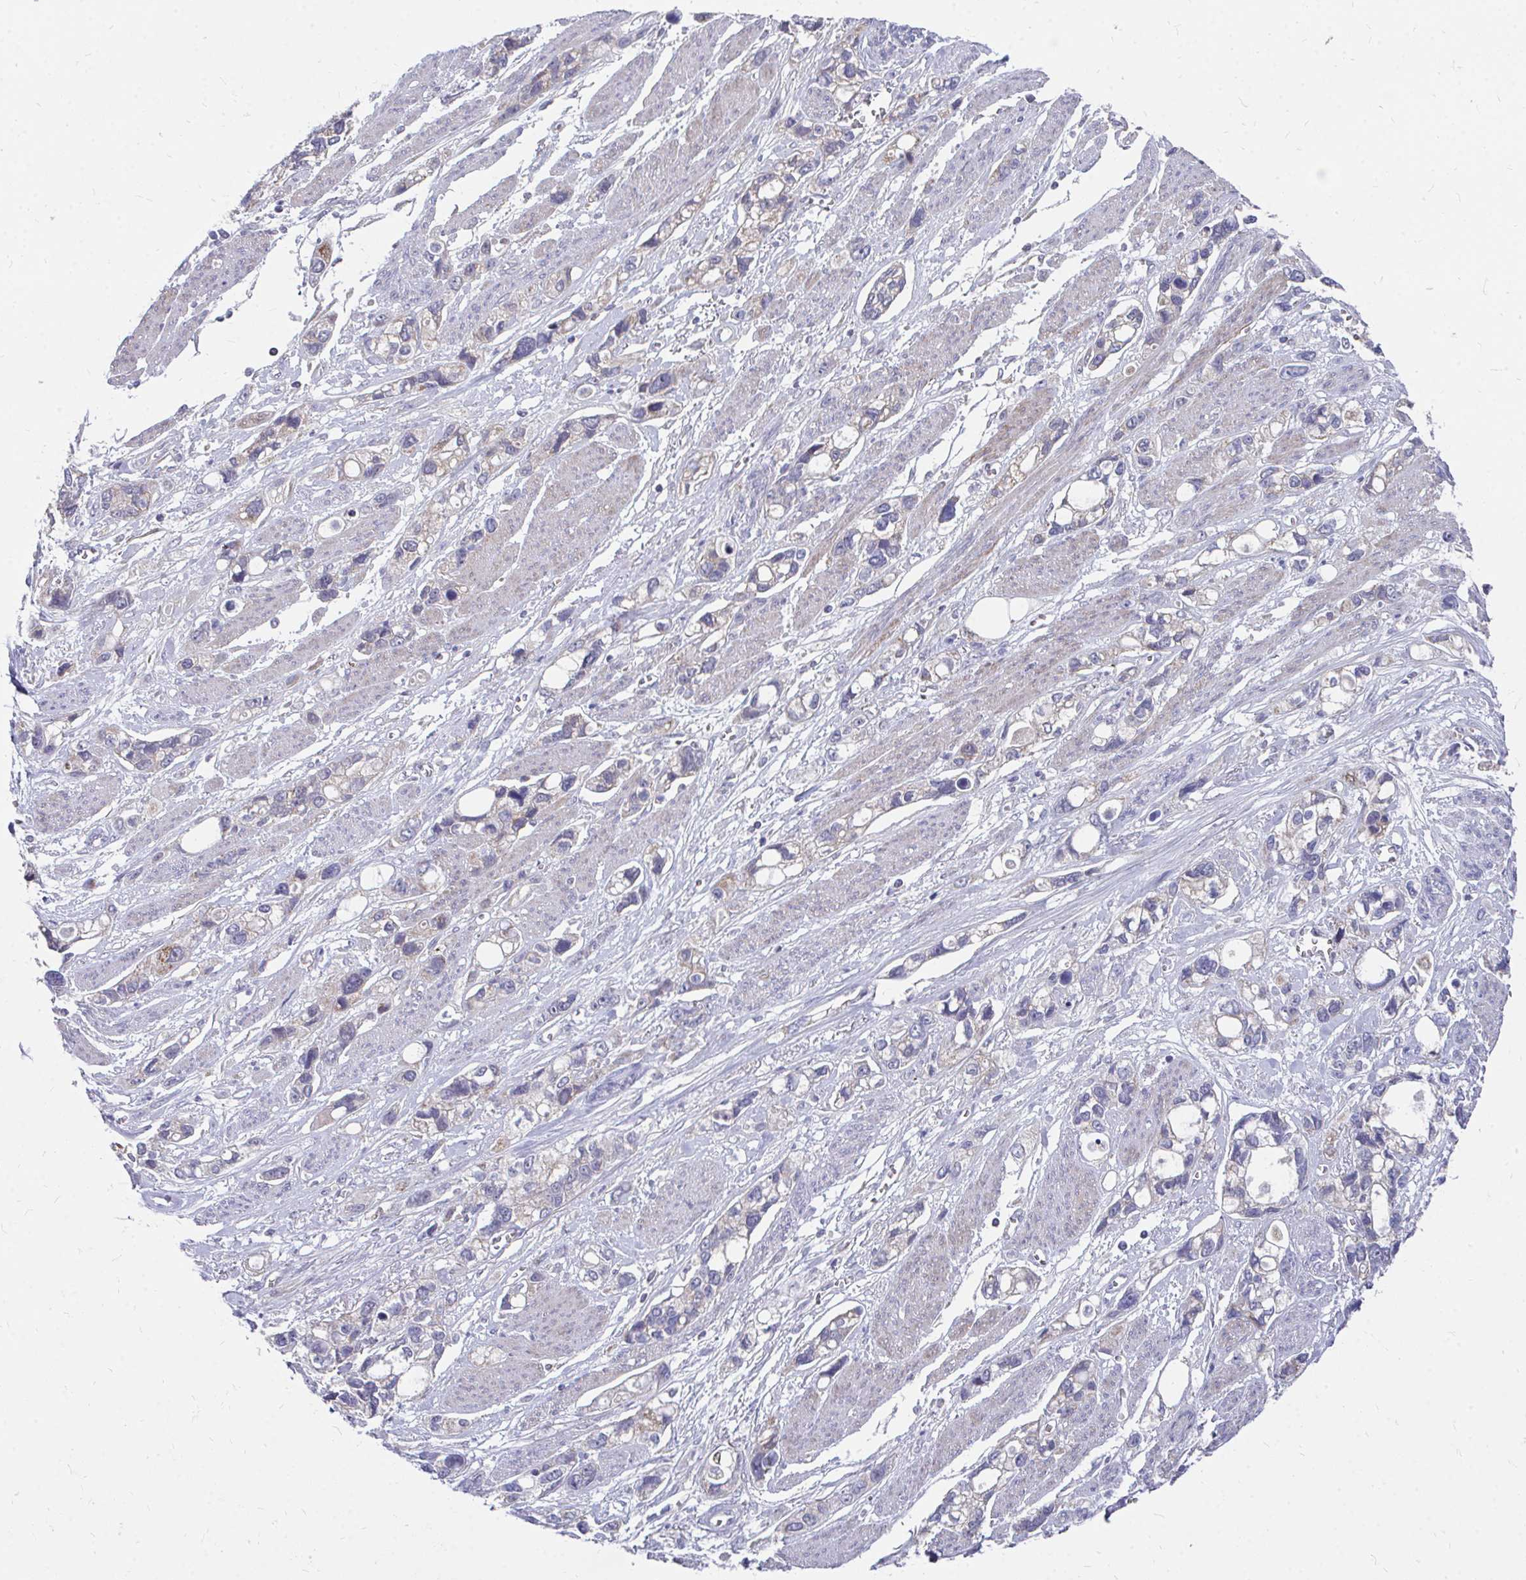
{"staining": {"intensity": "weak", "quantity": "25%-75%", "location": "cytoplasmic/membranous"}, "tissue": "stomach cancer", "cell_type": "Tumor cells", "image_type": "cancer", "snomed": [{"axis": "morphology", "description": "Adenocarcinoma, NOS"}, {"axis": "topography", "description": "Stomach, upper"}], "caption": "Protein analysis of stomach adenocarcinoma tissue exhibits weak cytoplasmic/membranous expression in approximately 25%-75% of tumor cells. The staining was performed using DAB (3,3'-diaminobenzidine), with brown indicating positive protein expression. Nuclei are stained blue with hematoxylin.", "gene": "PEX3", "patient": {"sex": "female", "age": 81}}